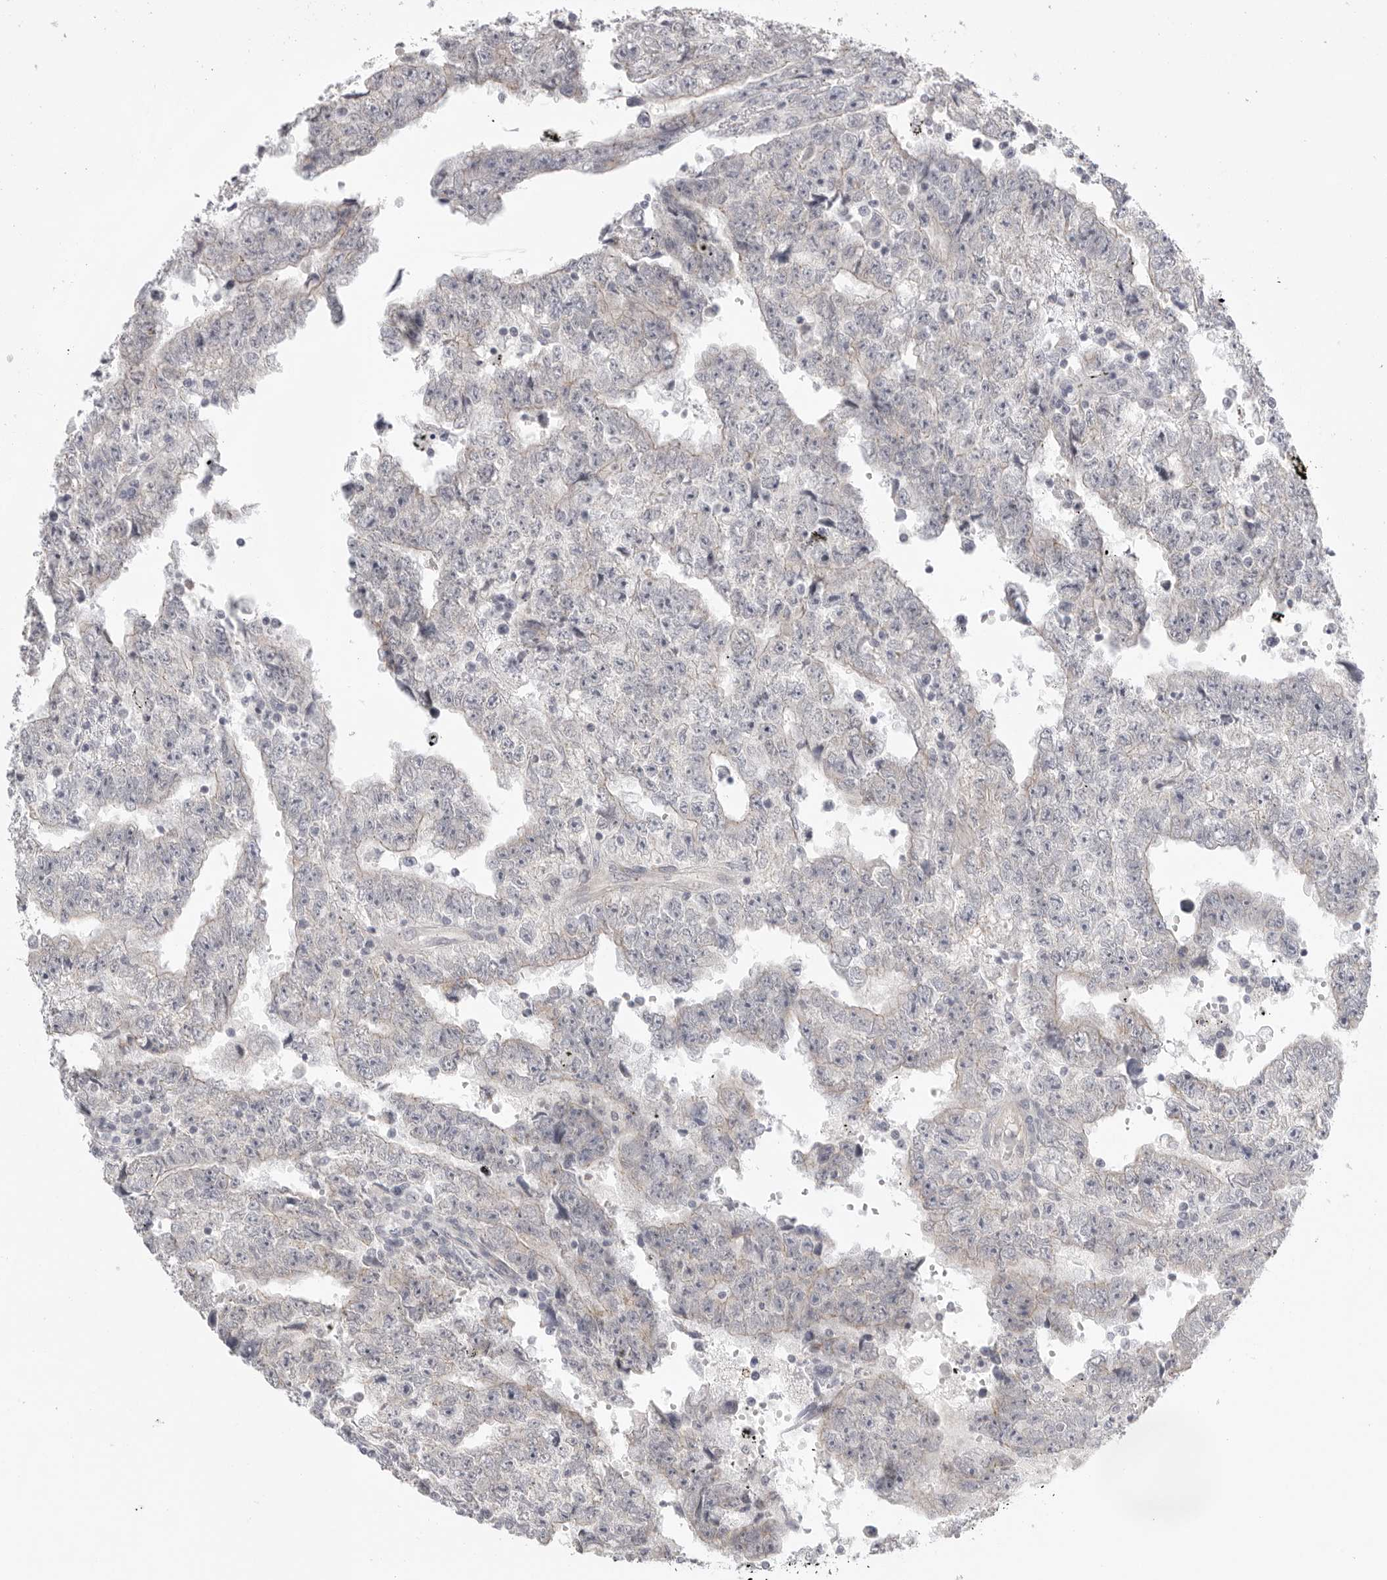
{"staining": {"intensity": "negative", "quantity": "none", "location": "none"}, "tissue": "testis cancer", "cell_type": "Tumor cells", "image_type": "cancer", "snomed": [{"axis": "morphology", "description": "Carcinoma, Embryonal, NOS"}, {"axis": "topography", "description": "Testis"}], "caption": "Immunohistochemical staining of human testis embryonal carcinoma shows no significant expression in tumor cells. (DAB (3,3'-diaminobenzidine) IHC, high magnification).", "gene": "STAB2", "patient": {"sex": "male", "age": 25}}